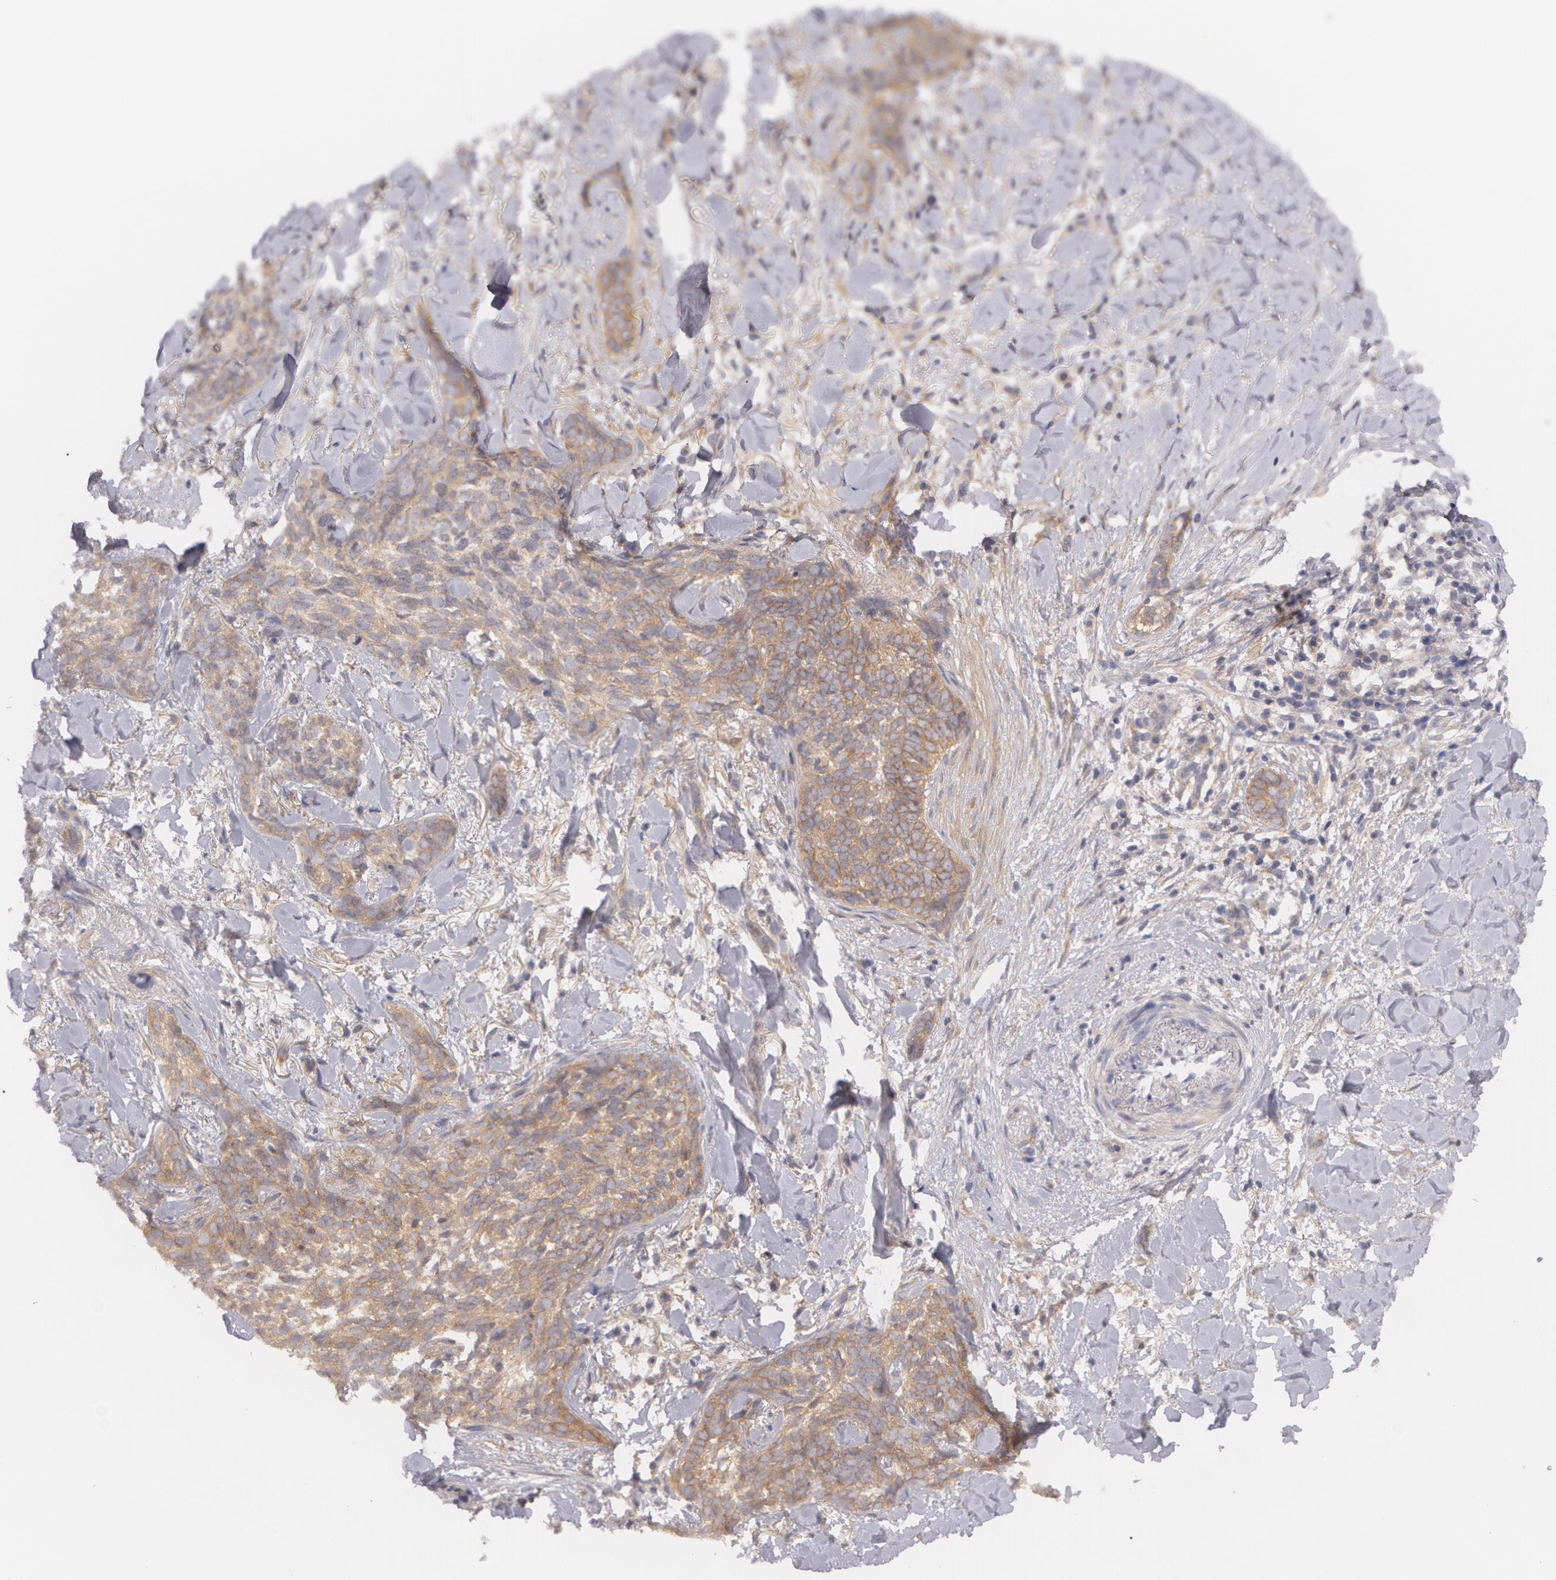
{"staining": {"intensity": "weak", "quantity": ">75%", "location": "cytoplasmic/membranous"}, "tissue": "skin cancer", "cell_type": "Tumor cells", "image_type": "cancer", "snomed": [{"axis": "morphology", "description": "Basal cell carcinoma"}, {"axis": "topography", "description": "Skin"}], "caption": "A histopathology image of human skin cancer (basal cell carcinoma) stained for a protein shows weak cytoplasmic/membranous brown staining in tumor cells.", "gene": "CASK", "patient": {"sex": "female", "age": 81}}